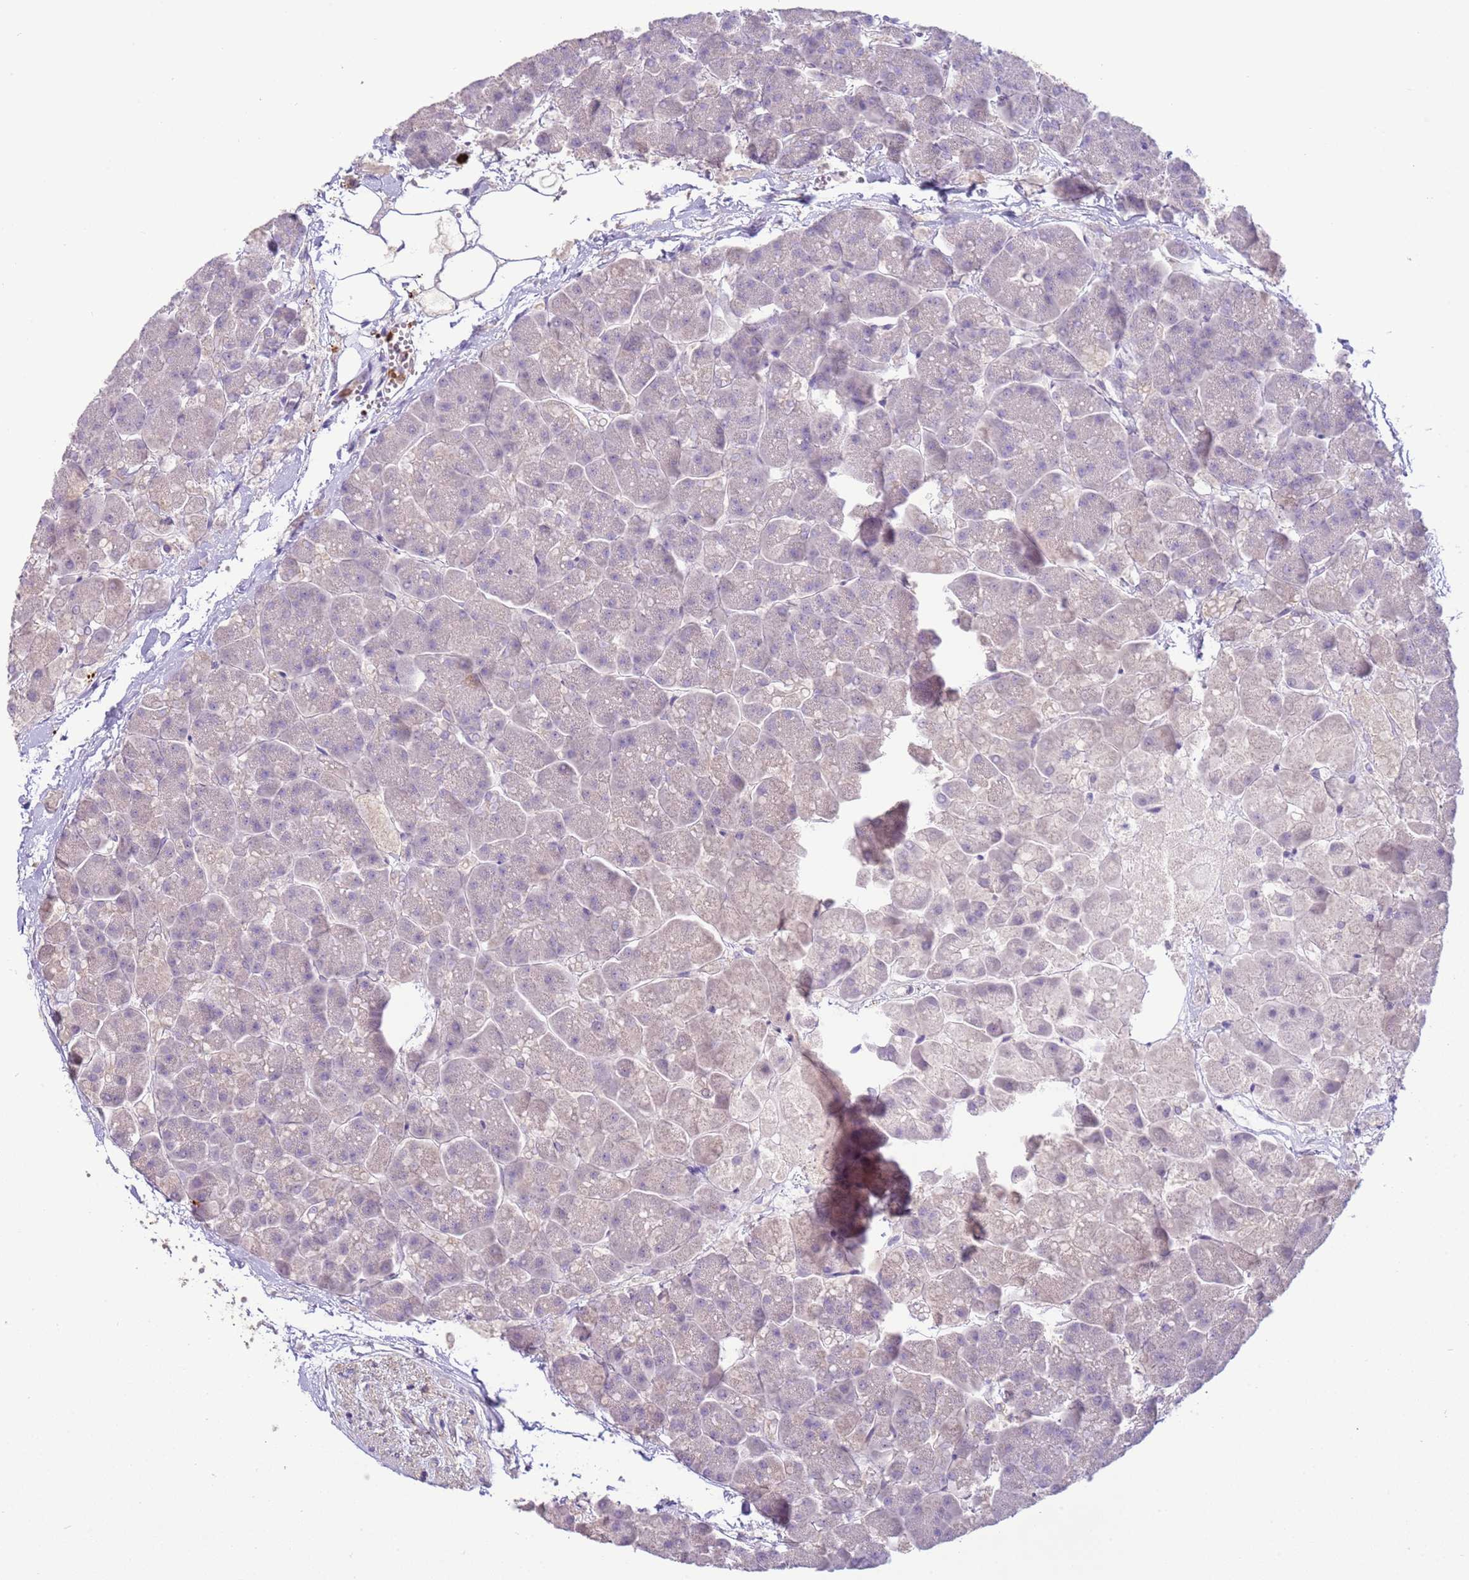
{"staining": {"intensity": "negative", "quantity": "none", "location": "none"}, "tissue": "pancreas", "cell_type": "Exocrine glandular cells", "image_type": "normal", "snomed": [{"axis": "morphology", "description": "Normal tissue, NOS"}, {"axis": "topography", "description": "Pancreas"}, {"axis": "topography", "description": "Peripheral nerve tissue"}], "caption": "A high-resolution photomicrograph shows IHC staining of unremarkable pancreas, which reveals no significant positivity in exocrine glandular cells. The staining is performed using DAB (3,3'-diaminobenzidine) brown chromogen with nuclei counter-stained in using hematoxylin.", "gene": "IL2RG", "patient": {"sex": "male", "age": 54}}